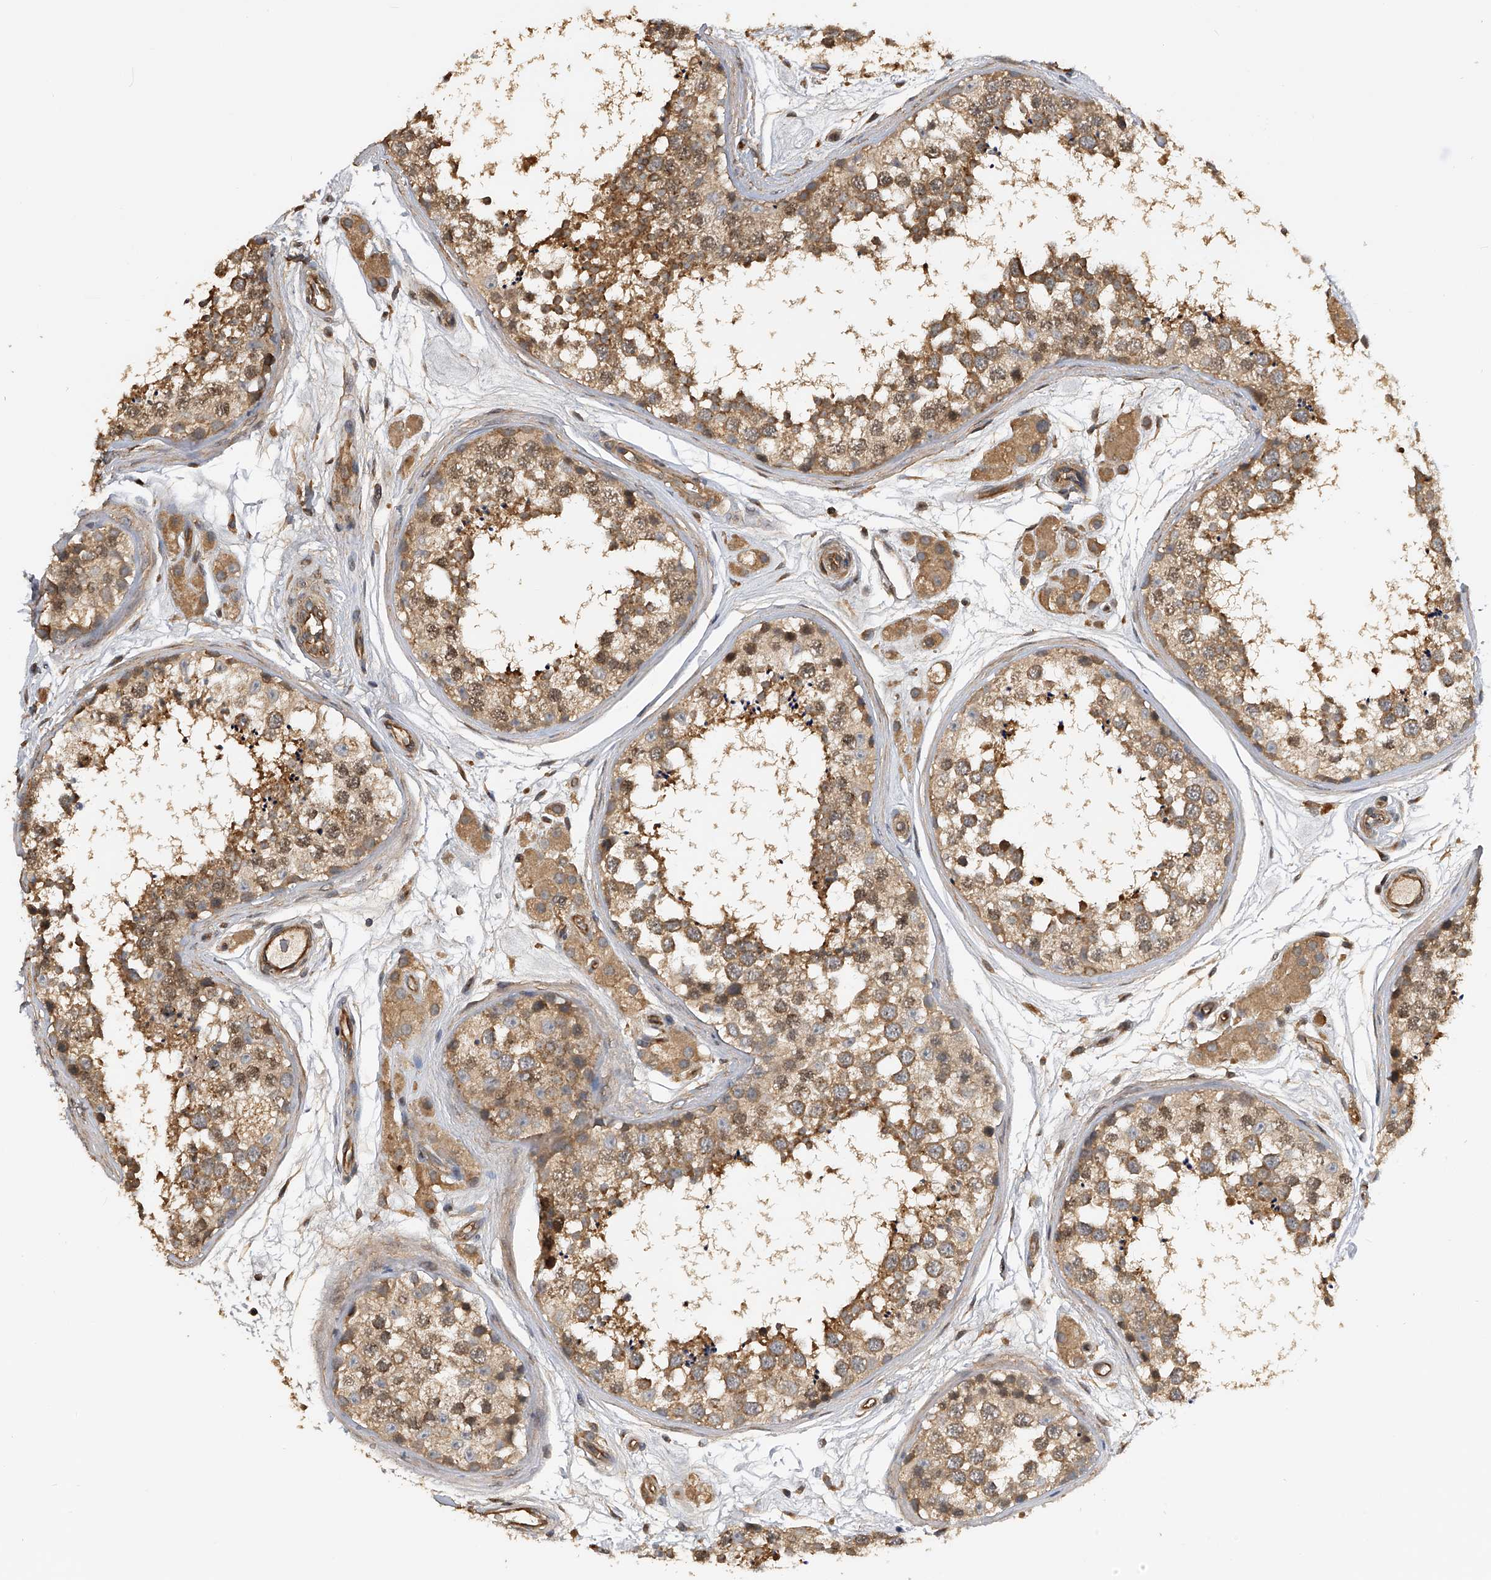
{"staining": {"intensity": "moderate", "quantity": ">75%", "location": "cytoplasmic/membranous"}, "tissue": "testis", "cell_type": "Cells in seminiferous ducts", "image_type": "normal", "snomed": [{"axis": "morphology", "description": "Normal tissue, NOS"}, {"axis": "topography", "description": "Testis"}], "caption": "IHC micrograph of benign human testis stained for a protein (brown), which shows medium levels of moderate cytoplasmic/membranous positivity in approximately >75% of cells in seminiferous ducts.", "gene": "PTPRA", "patient": {"sex": "male", "age": 56}}